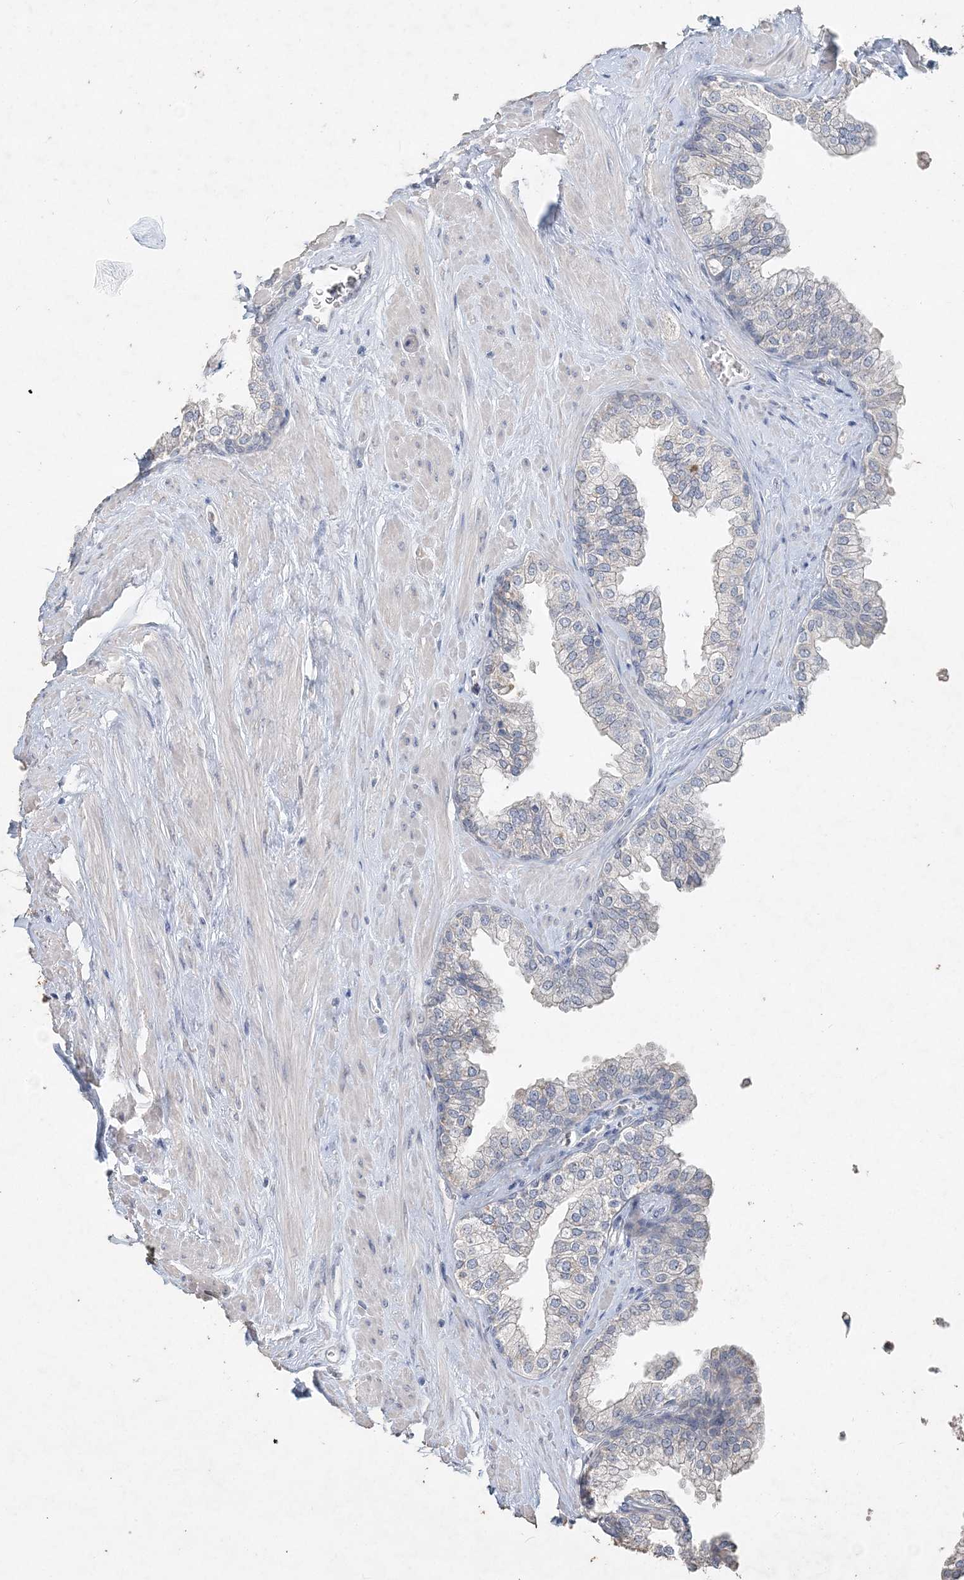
{"staining": {"intensity": "negative", "quantity": "none", "location": "none"}, "tissue": "prostate", "cell_type": "Glandular cells", "image_type": "normal", "snomed": [{"axis": "morphology", "description": "Normal tissue, NOS"}, {"axis": "morphology", "description": "Urothelial carcinoma, Low grade"}, {"axis": "topography", "description": "Urinary bladder"}, {"axis": "topography", "description": "Prostate"}], "caption": "IHC of benign prostate shows no expression in glandular cells. Nuclei are stained in blue.", "gene": "DNAH5", "patient": {"sex": "male", "age": 60}}